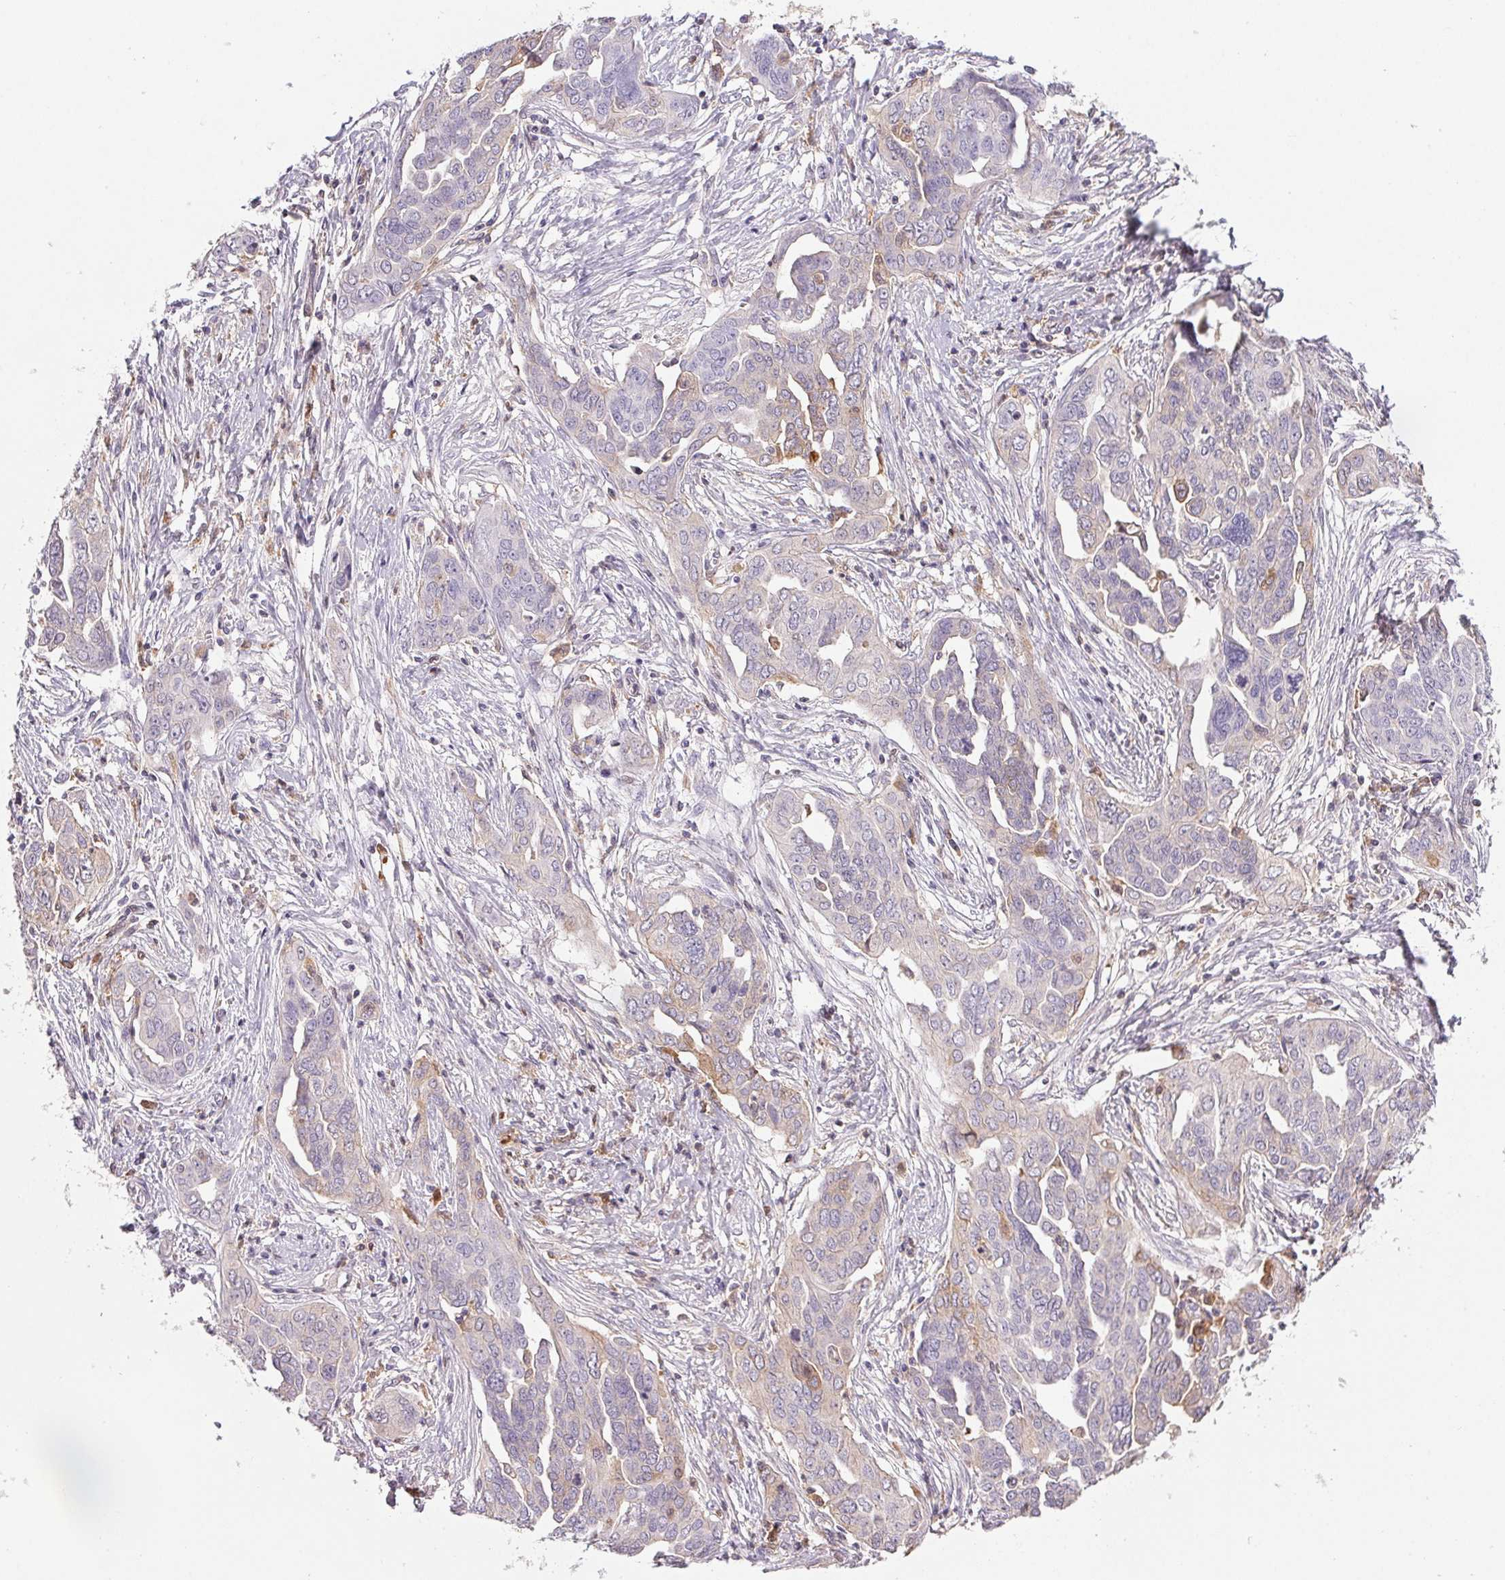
{"staining": {"intensity": "negative", "quantity": "none", "location": "none"}, "tissue": "ovarian cancer", "cell_type": "Tumor cells", "image_type": "cancer", "snomed": [{"axis": "morphology", "description": "Cystadenocarcinoma, serous, NOS"}, {"axis": "topography", "description": "Ovary"}], "caption": "This is an immunohistochemistry photomicrograph of human ovarian serous cystadenocarcinoma. There is no expression in tumor cells.", "gene": "GBP1", "patient": {"sex": "female", "age": 59}}